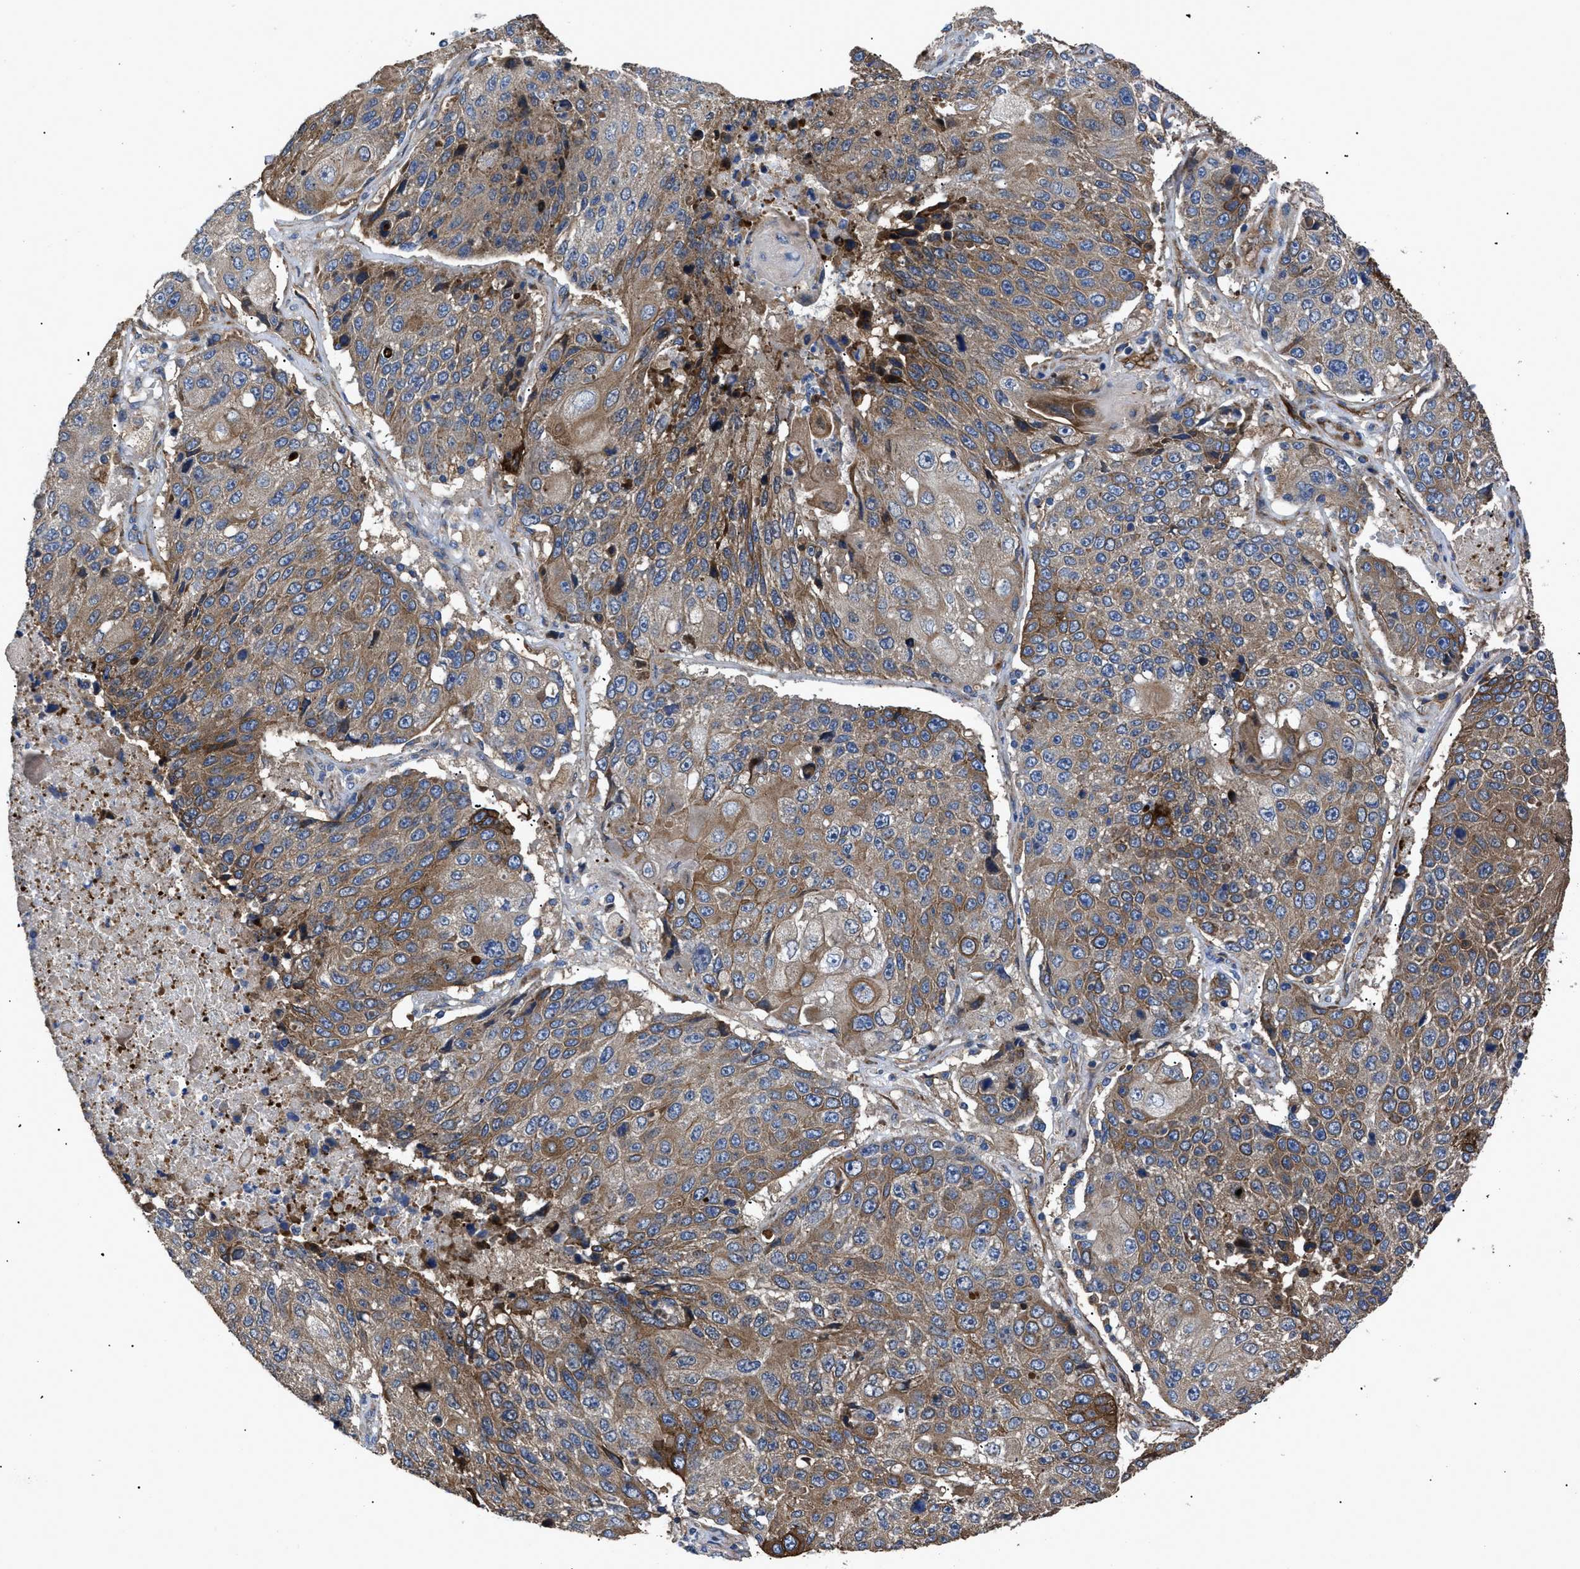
{"staining": {"intensity": "moderate", "quantity": "25%-75%", "location": "cytoplasmic/membranous"}, "tissue": "lung cancer", "cell_type": "Tumor cells", "image_type": "cancer", "snomed": [{"axis": "morphology", "description": "Squamous cell carcinoma, NOS"}, {"axis": "topography", "description": "Lung"}], "caption": "Tumor cells exhibit medium levels of moderate cytoplasmic/membranous expression in about 25%-75% of cells in lung cancer (squamous cell carcinoma). The staining was performed using DAB (3,3'-diaminobenzidine) to visualize the protein expression in brown, while the nuclei were stained in blue with hematoxylin (Magnification: 20x).", "gene": "NT5E", "patient": {"sex": "male", "age": 61}}